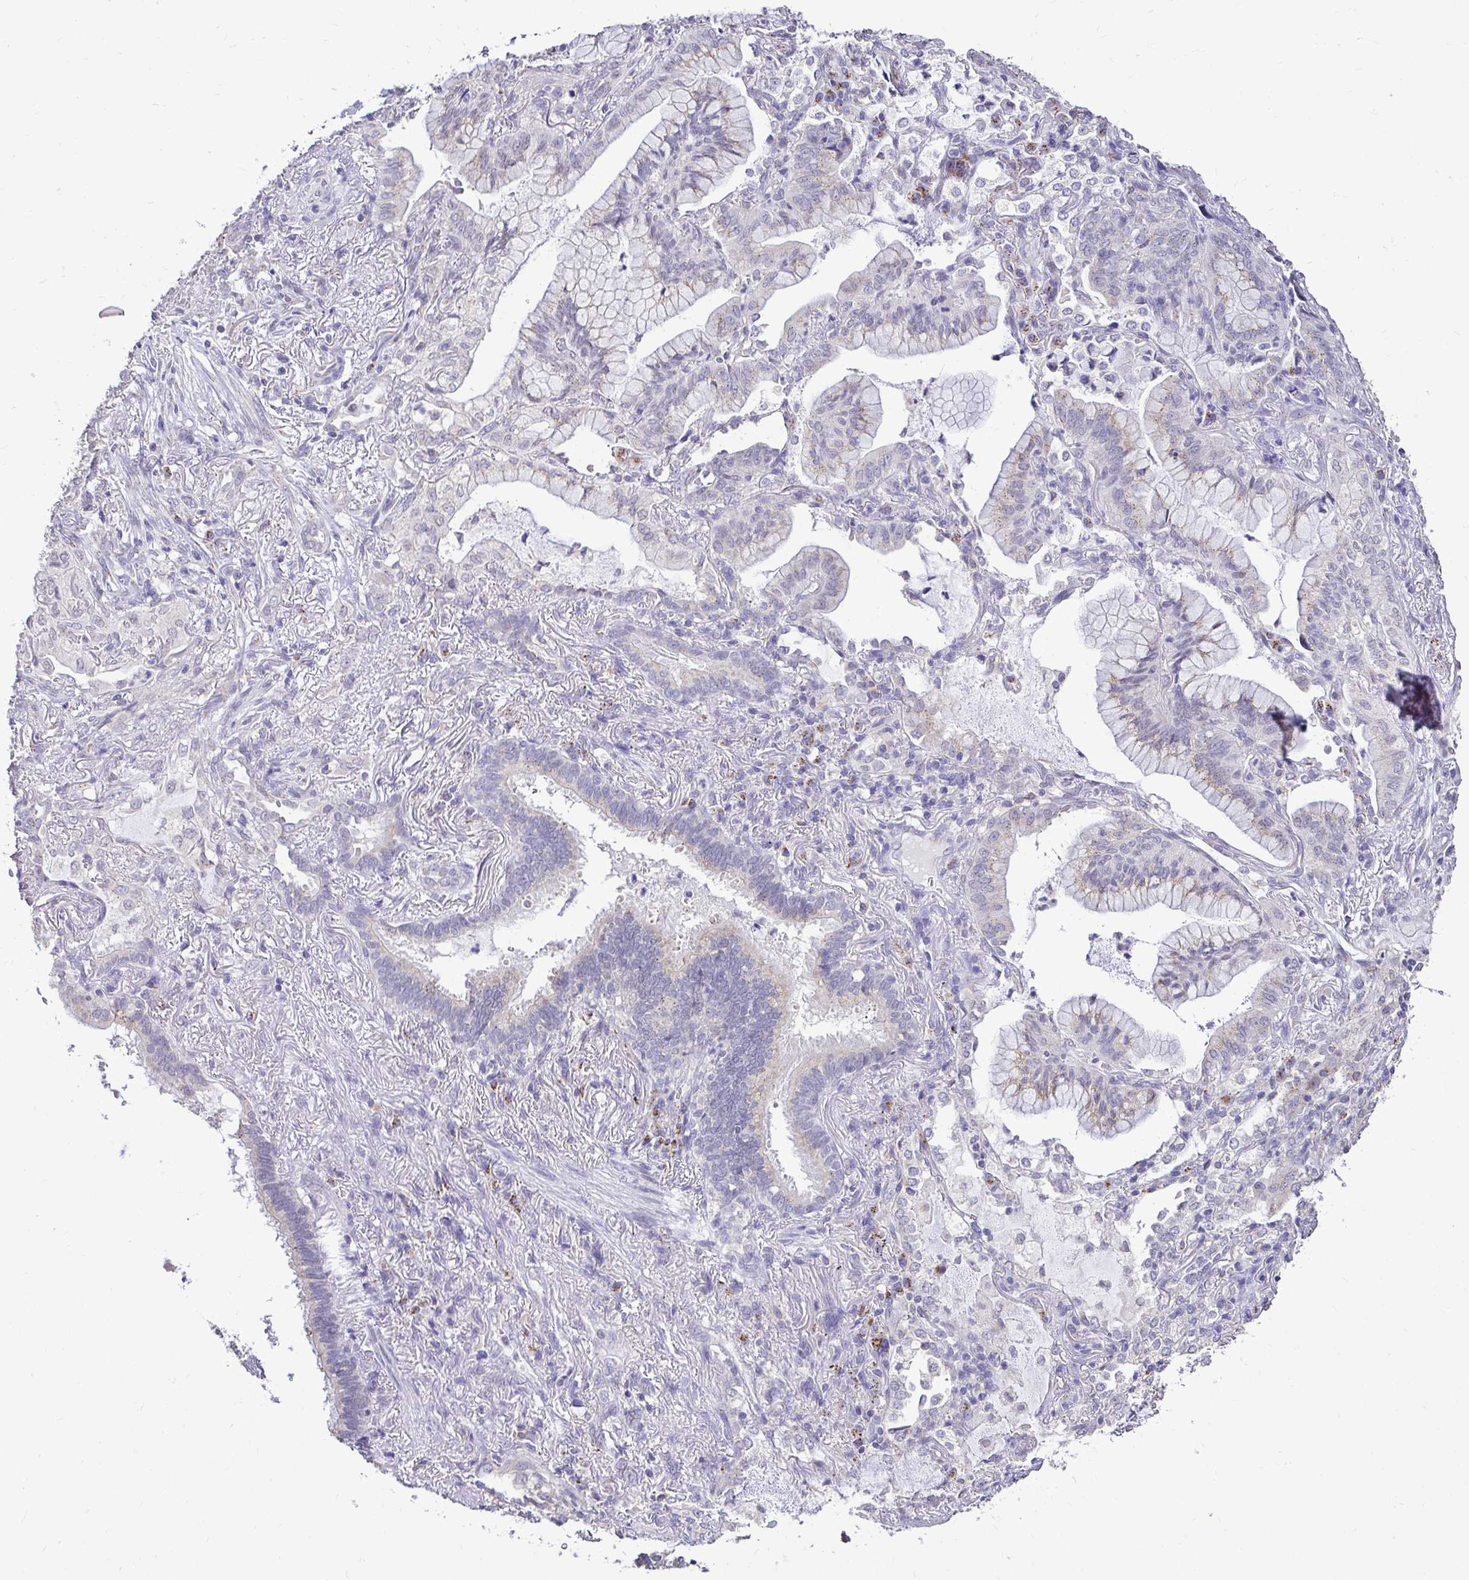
{"staining": {"intensity": "weak", "quantity": "25%-75%", "location": "cytoplasmic/membranous"}, "tissue": "lung cancer", "cell_type": "Tumor cells", "image_type": "cancer", "snomed": [{"axis": "morphology", "description": "Adenocarcinoma, NOS"}, {"axis": "topography", "description": "Lung"}], "caption": "The histopathology image shows a brown stain indicating the presence of a protein in the cytoplasmic/membranous of tumor cells in lung adenocarcinoma.", "gene": "KIAA1210", "patient": {"sex": "male", "age": 77}}